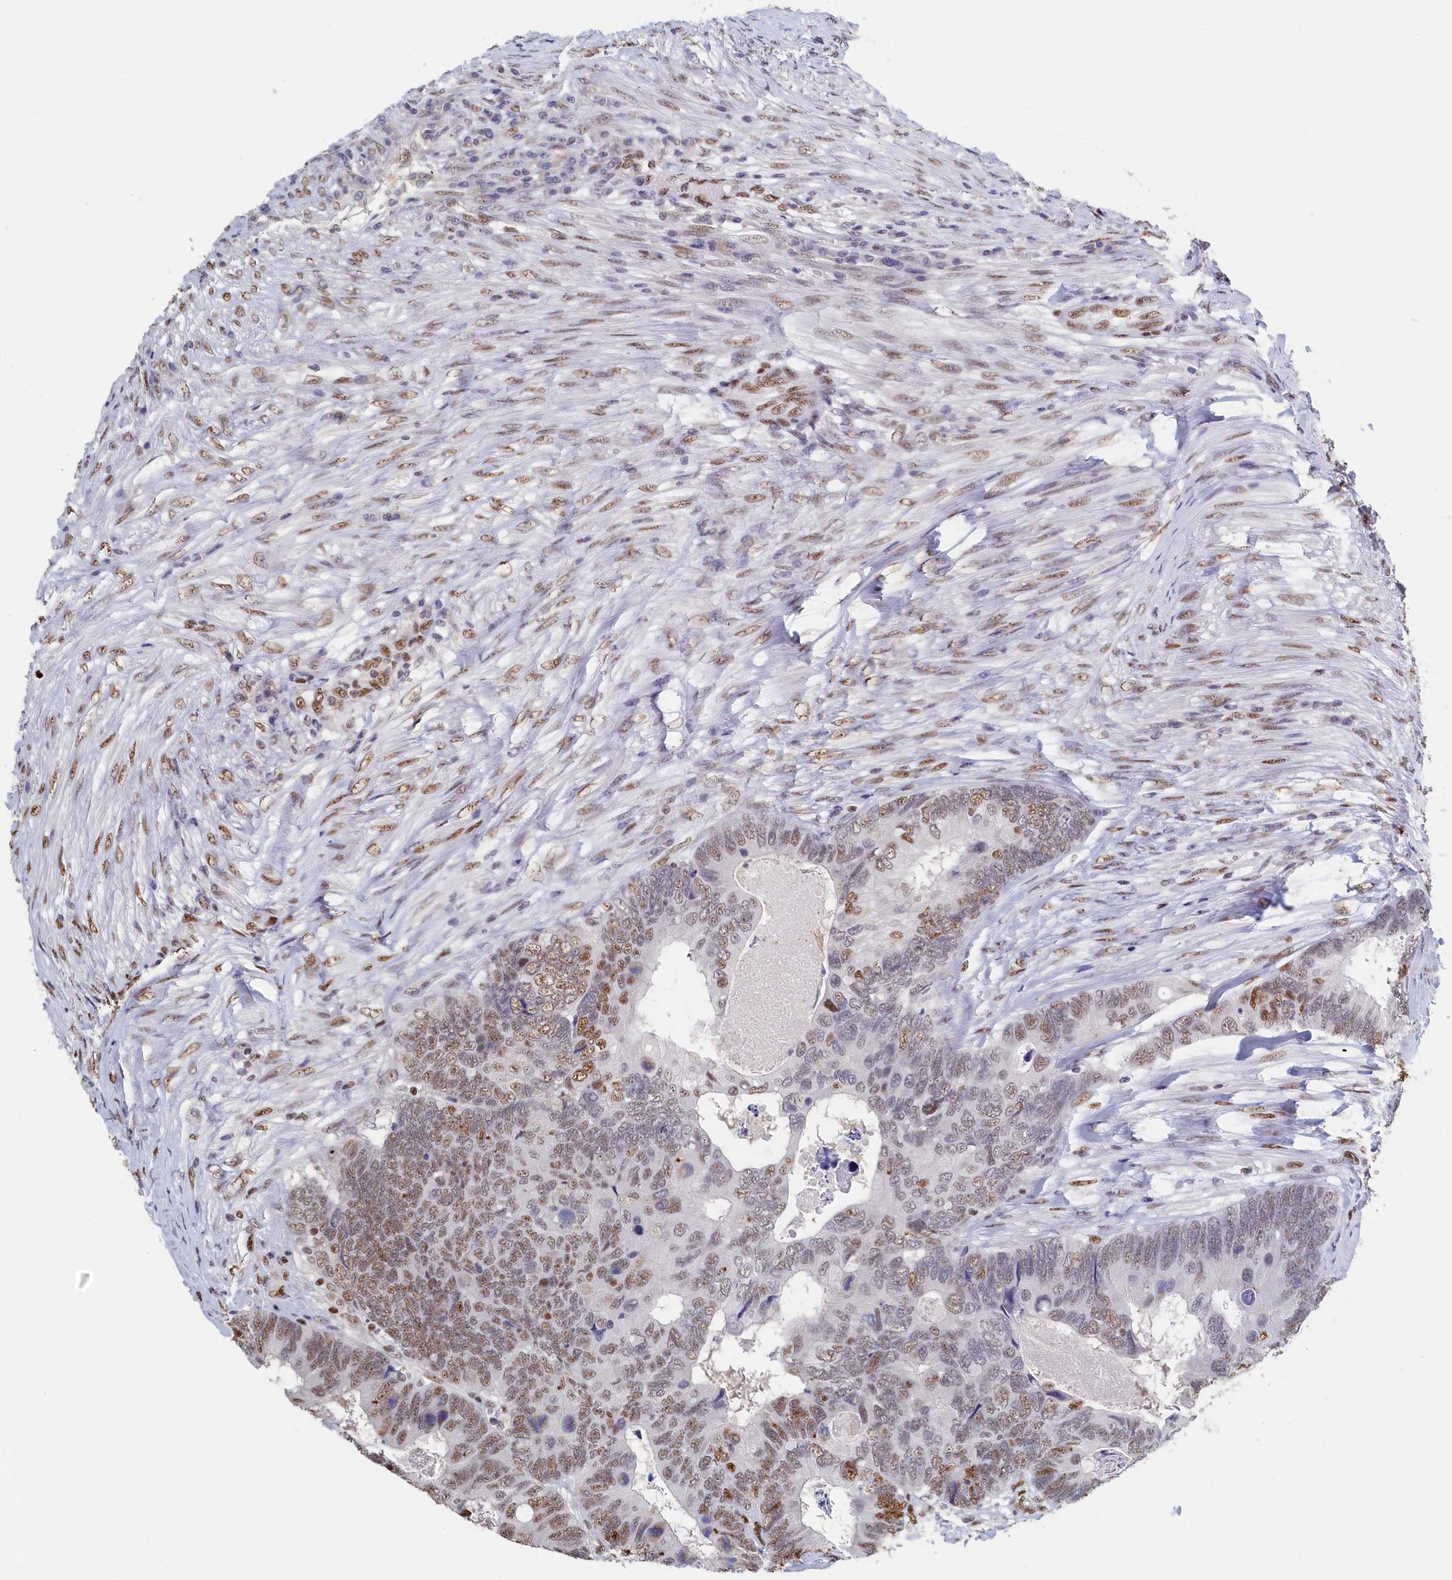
{"staining": {"intensity": "strong", "quantity": "<25%", "location": "nuclear"}, "tissue": "colorectal cancer", "cell_type": "Tumor cells", "image_type": "cancer", "snomed": [{"axis": "morphology", "description": "Adenocarcinoma, NOS"}, {"axis": "topography", "description": "Colon"}], "caption": "Protein expression by immunohistochemistry shows strong nuclear staining in approximately <25% of tumor cells in colorectal cancer. The staining was performed using DAB (3,3'-diaminobenzidine), with brown indicating positive protein expression. Nuclei are stained blue with hematoxylin.", "gene": "MOSPD3", "patient": {"sex": "female", "age": 67}}